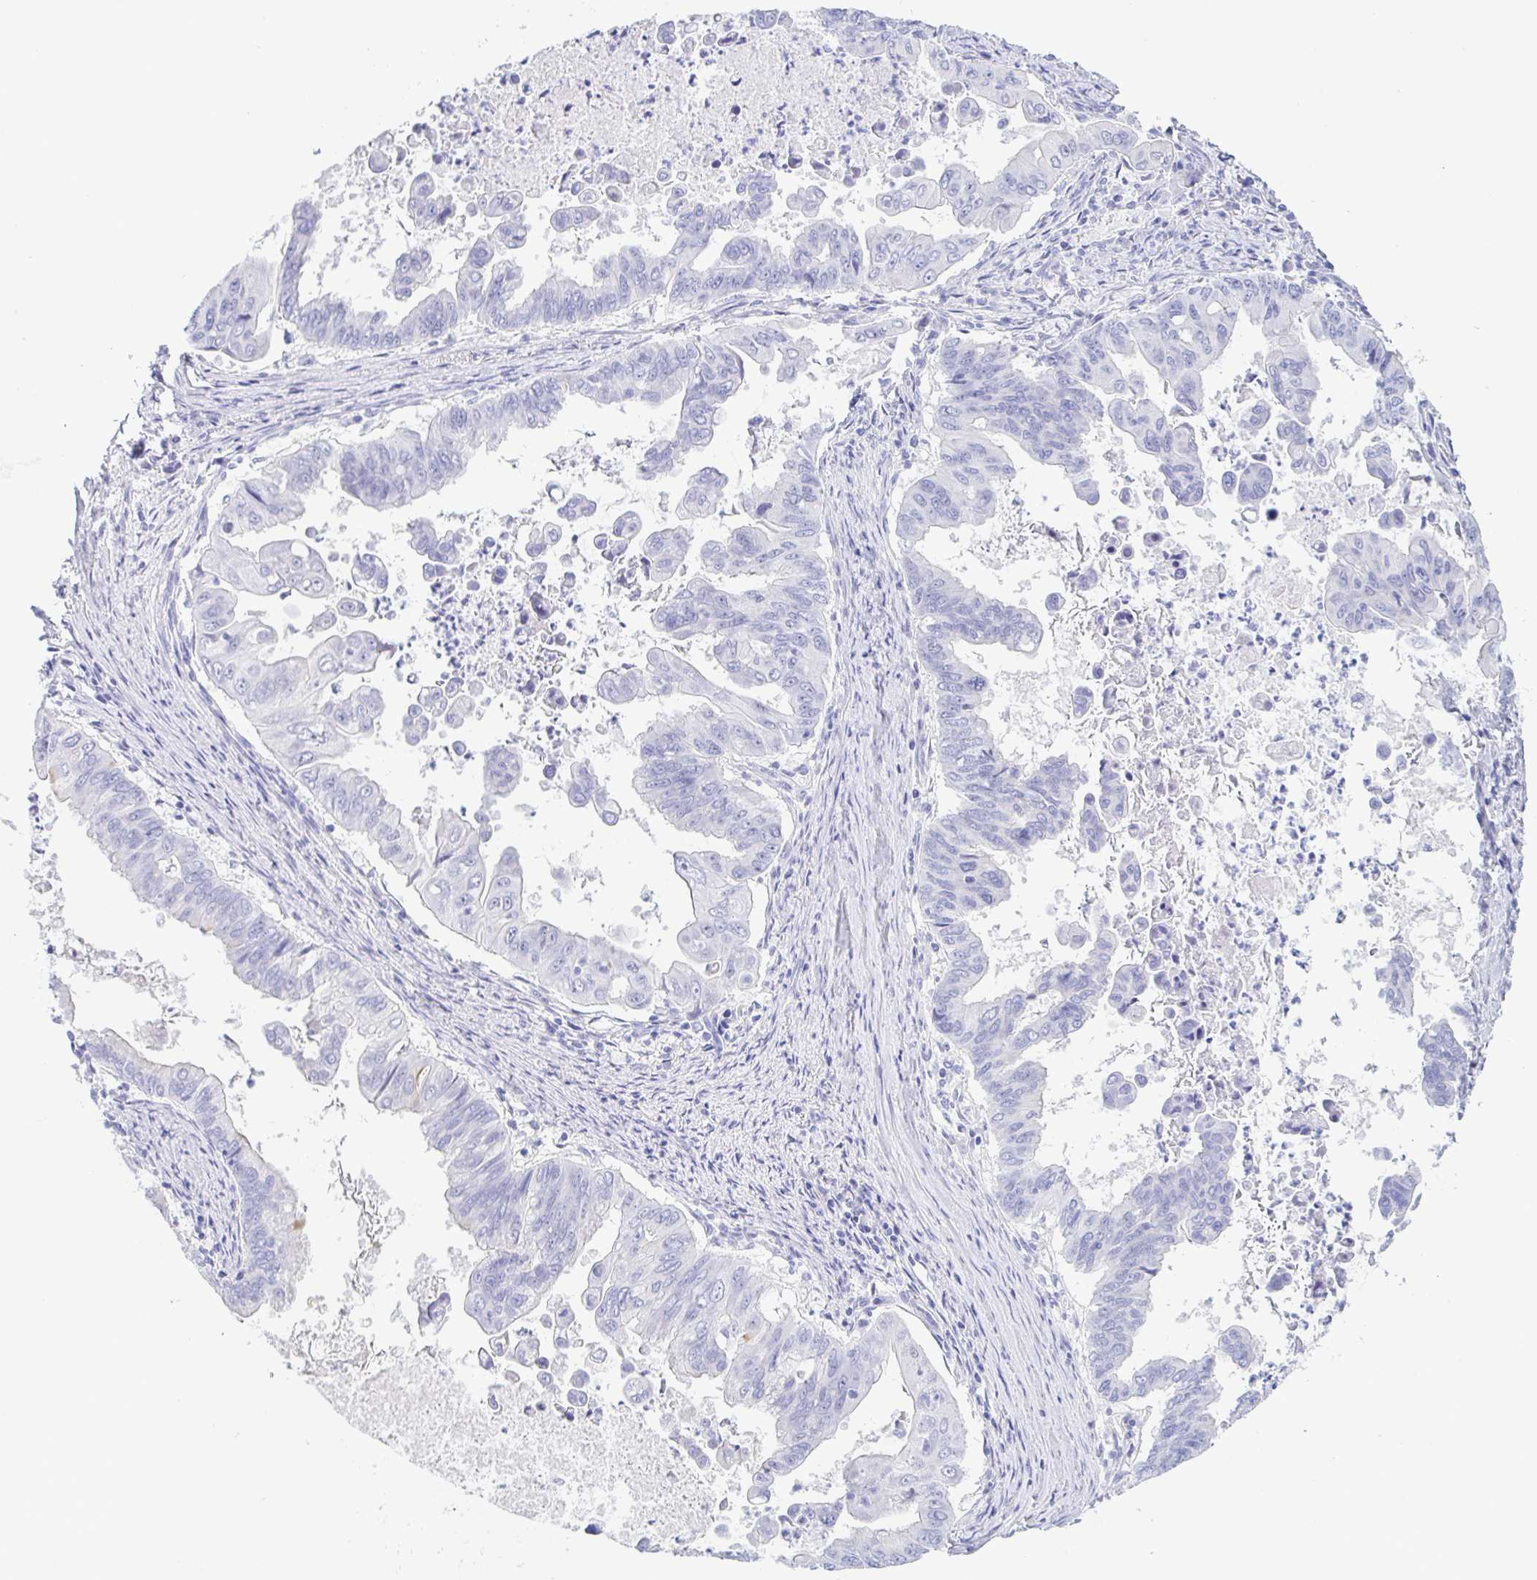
{"staining": {"intensity": "negative", "quantity": "none", "location": "none"}, "tissue": "stomach cancer", "cell_type": "Tumor cells", "image_type": "cancer", "snomed": [{"axis": "morphology", "description": "Adenocarcinoma, NOS"}, {"axis": "topography", "description": "Stomach, upper"}], "caption": "Immunohistochemical staining of stomach cancer reveals no significant expression in tumor cells.", "gene": "TREH", "patient": {"sex": "male", "age": 80}}